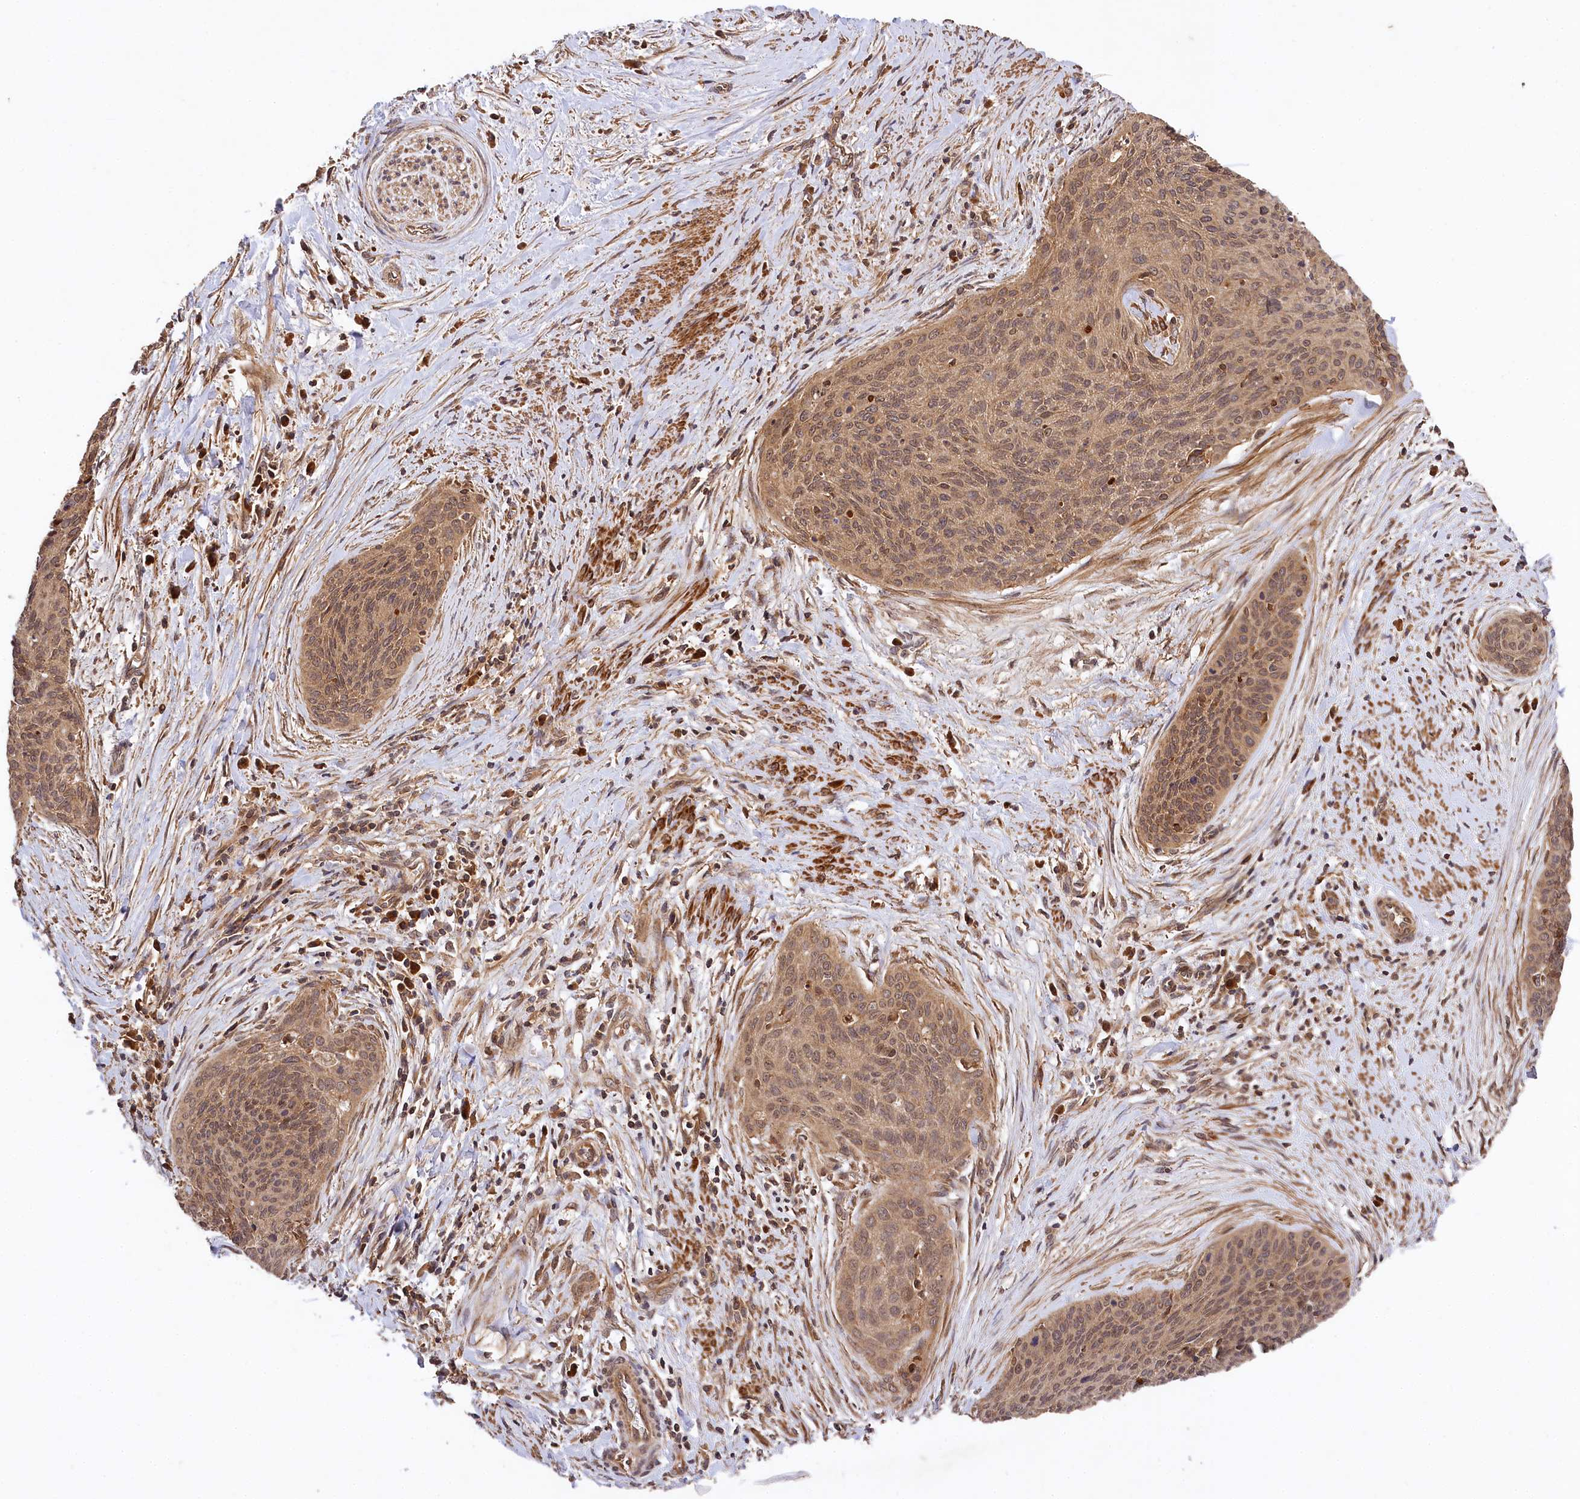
{"staining": {"intensity": "moderate", "quantity": ">75%", "location": "cytoplasmic/membranous,nuclear"}, "tissue": "cervical cancer", "cell_type": "Tumor cells", "image_type": "cancer", "snomed": [{"axis": "morphology", "description": "Squamous cell carcinoma, NOS"}, {"axis": "topography", "description": "Cervix"}], "caption": "Brown immunohistochemical staining in human squamous cell carcinoma (cervical) reveals moderate cytoplasmic/membranous and nuclear positivity in approximately >75% of tumor cells. The staining is performed using DAB brown chromogen to label protein expression. The nuclei are counter-stained blue using hematoxylin.", "gene": "MCF2L2", "patient": {"sex": "female", "age": 55}}